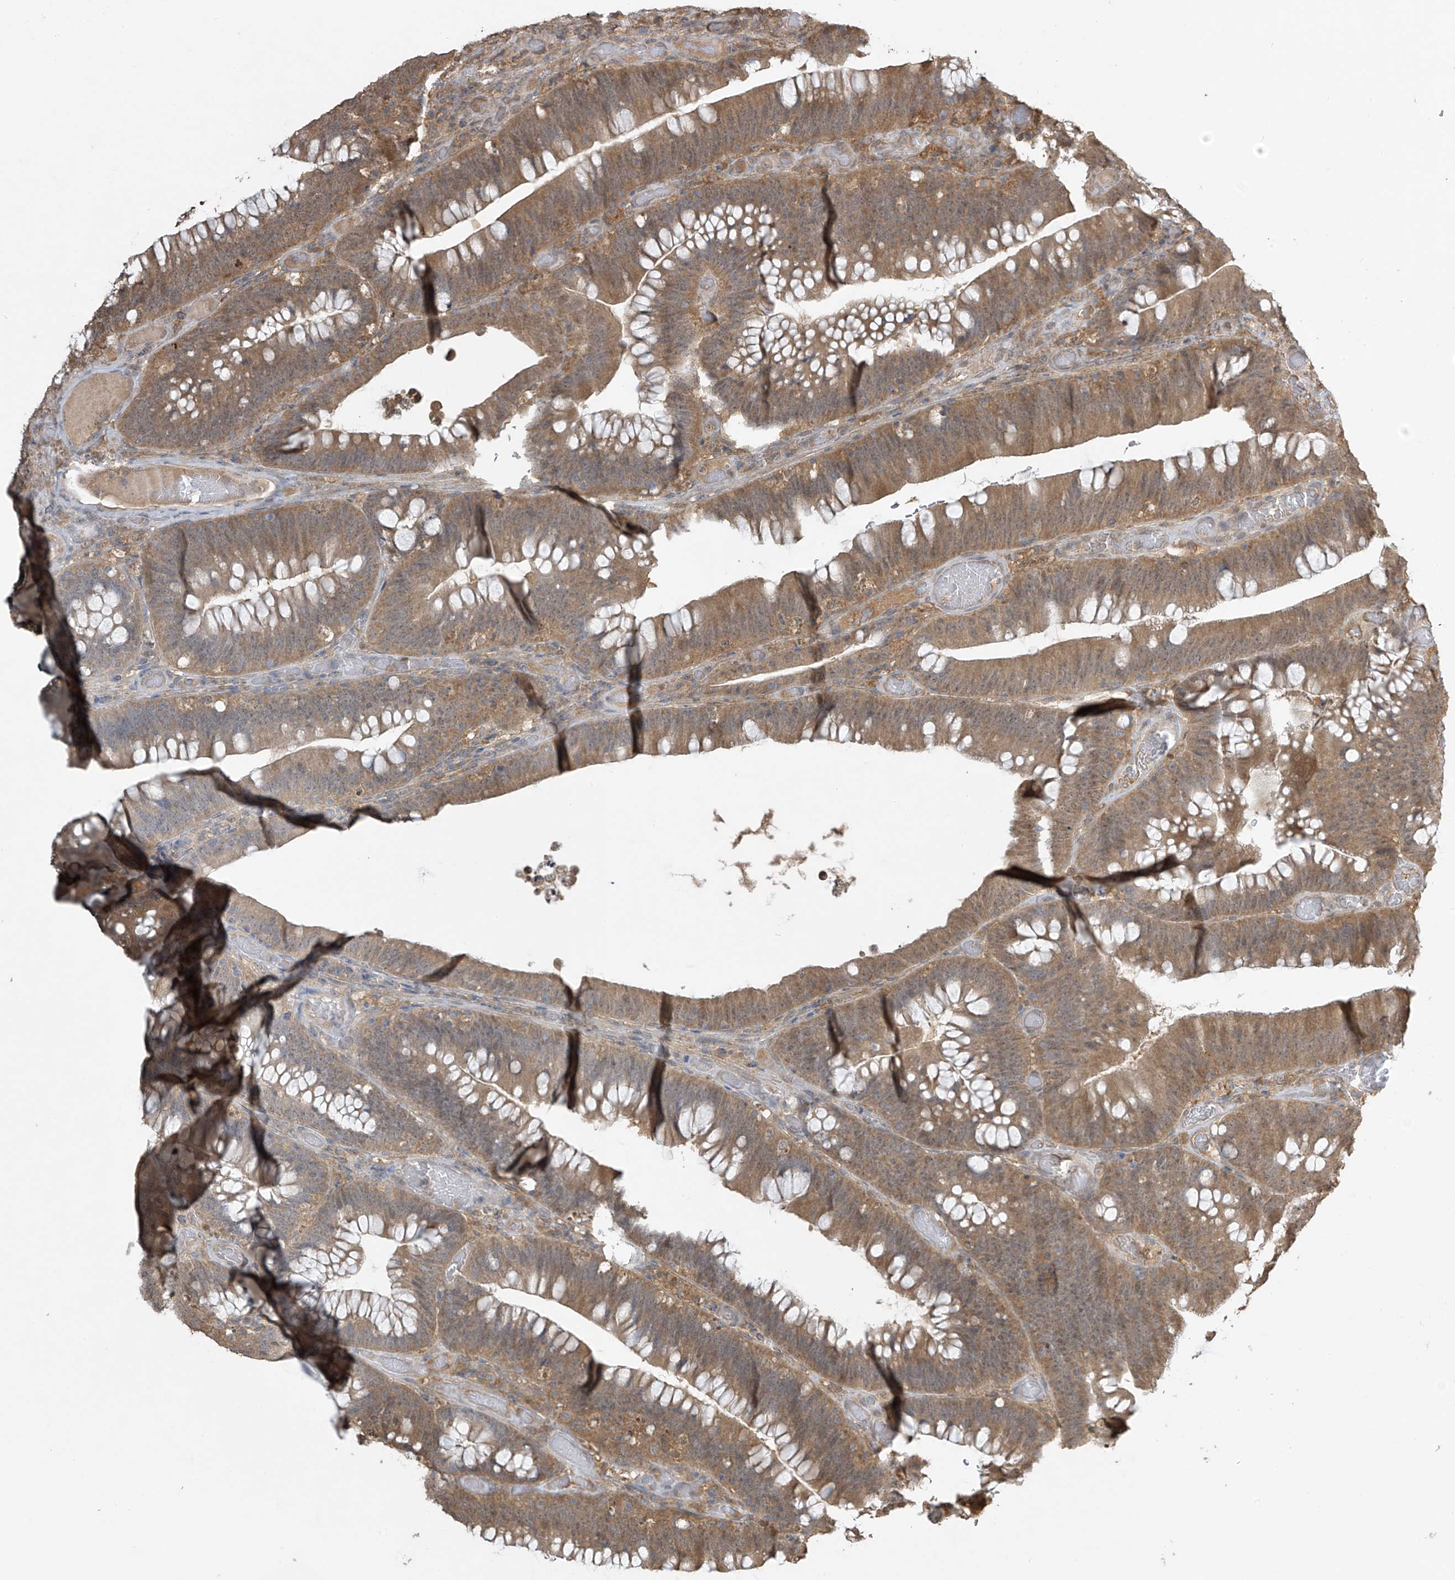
{"staining": {"intensity": "moderate", "quantity": ">75%", "location": "cytoplasmic/membranous"}, "tissue": "colorectal cancer", "cell_type": "Tumor cells", "image_type": "cancer", "snomed": [{"axis": "morphology", "description": "Normal tissue, NOS"}, {"axis": "topography", "description": "Colon"}], "caption": "Protein expression analysis of colorectal cancer reveals moderate cytoplasmic/membranous positivity in about >75% of tumor cells.", "gene": "SLFN14", "patient": {"sex": "female", "age": 82}}